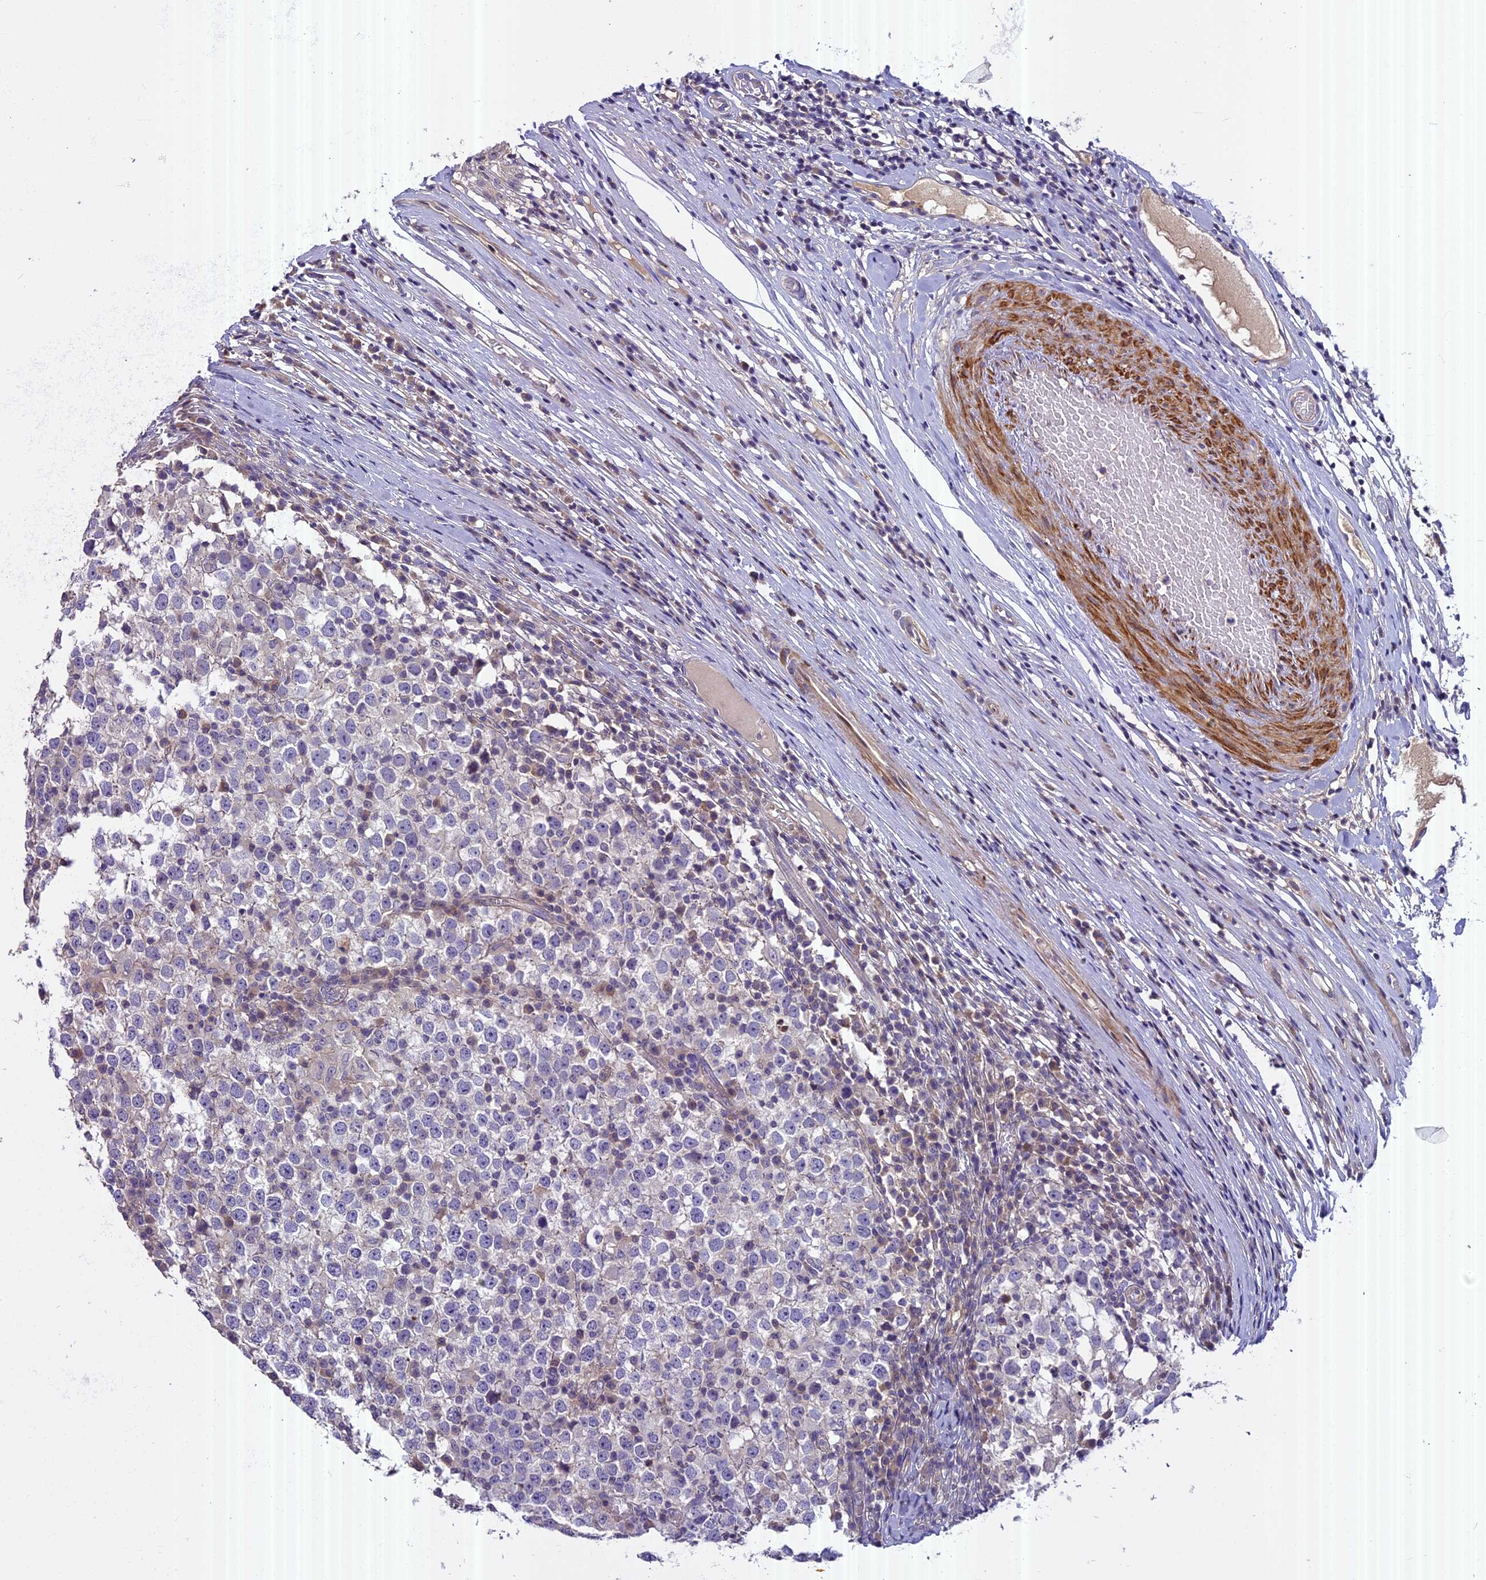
{"staining": {"intensity": "negative", "quantity": "none", "location": "none"}, "tissue": "testis cancer", "cell_type": "Tumor cells", "image_type": "cancer", "snomed": [{"axis": "morphology", "description": "Seminoma, NOS"}, {"axis": "topography", "description": "Testis"}], "caption": "An immunohistochemistry histopathology image of testis cancer (seminoma) is shown. There is no staining in tumor cells of testis cancer (seminoma).", "gene": "FAM98C", "patient": {"sex": "male", "age": 65}}